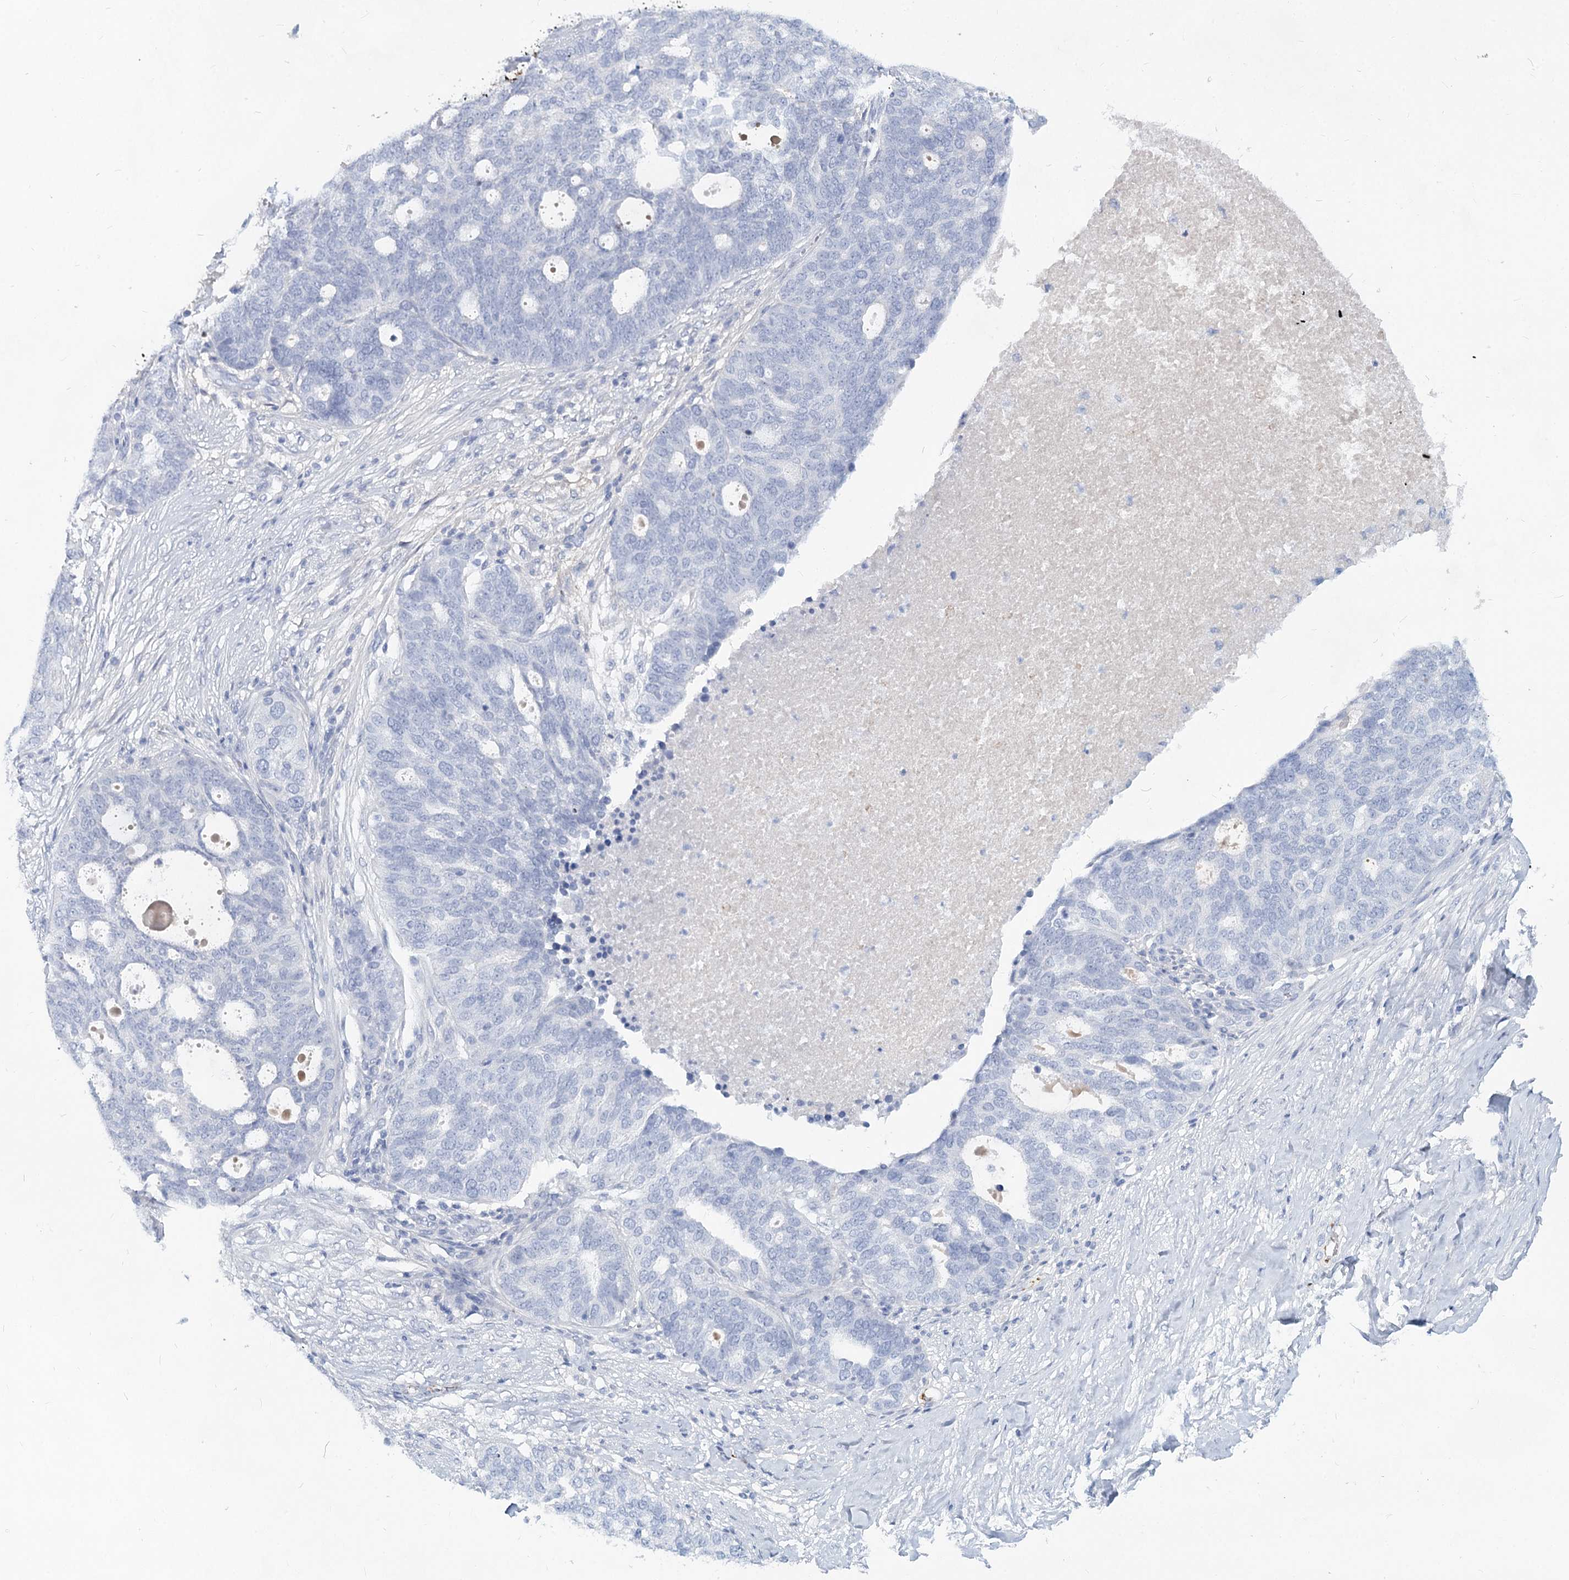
{"staining": {"intensity": "negative", "quantity": "none", "location": "none"}, "tissue": "ovarian cancer", "cell_type": "Tumor cells", "image_type": "cancer", "snomed": [{"axis": "morphology", "description": "Cystadenocarcinoma, serous, NOS"}, {"axis": "topography", "description": "Ovary"}], "caption": "Ovarian serous cystadenocarcinoma was stained to show a protein in brown. There is no significant expression in tumor cells. The staining was performed using DAB (3,3'-diaminobenzidine) to visualize the protein expression in brown, while the nuclei were stained in blue with hematoxylin (Magnification: 20x).", "gene": "TASOR2", "patient": {"sex": "female", "age": 59}}